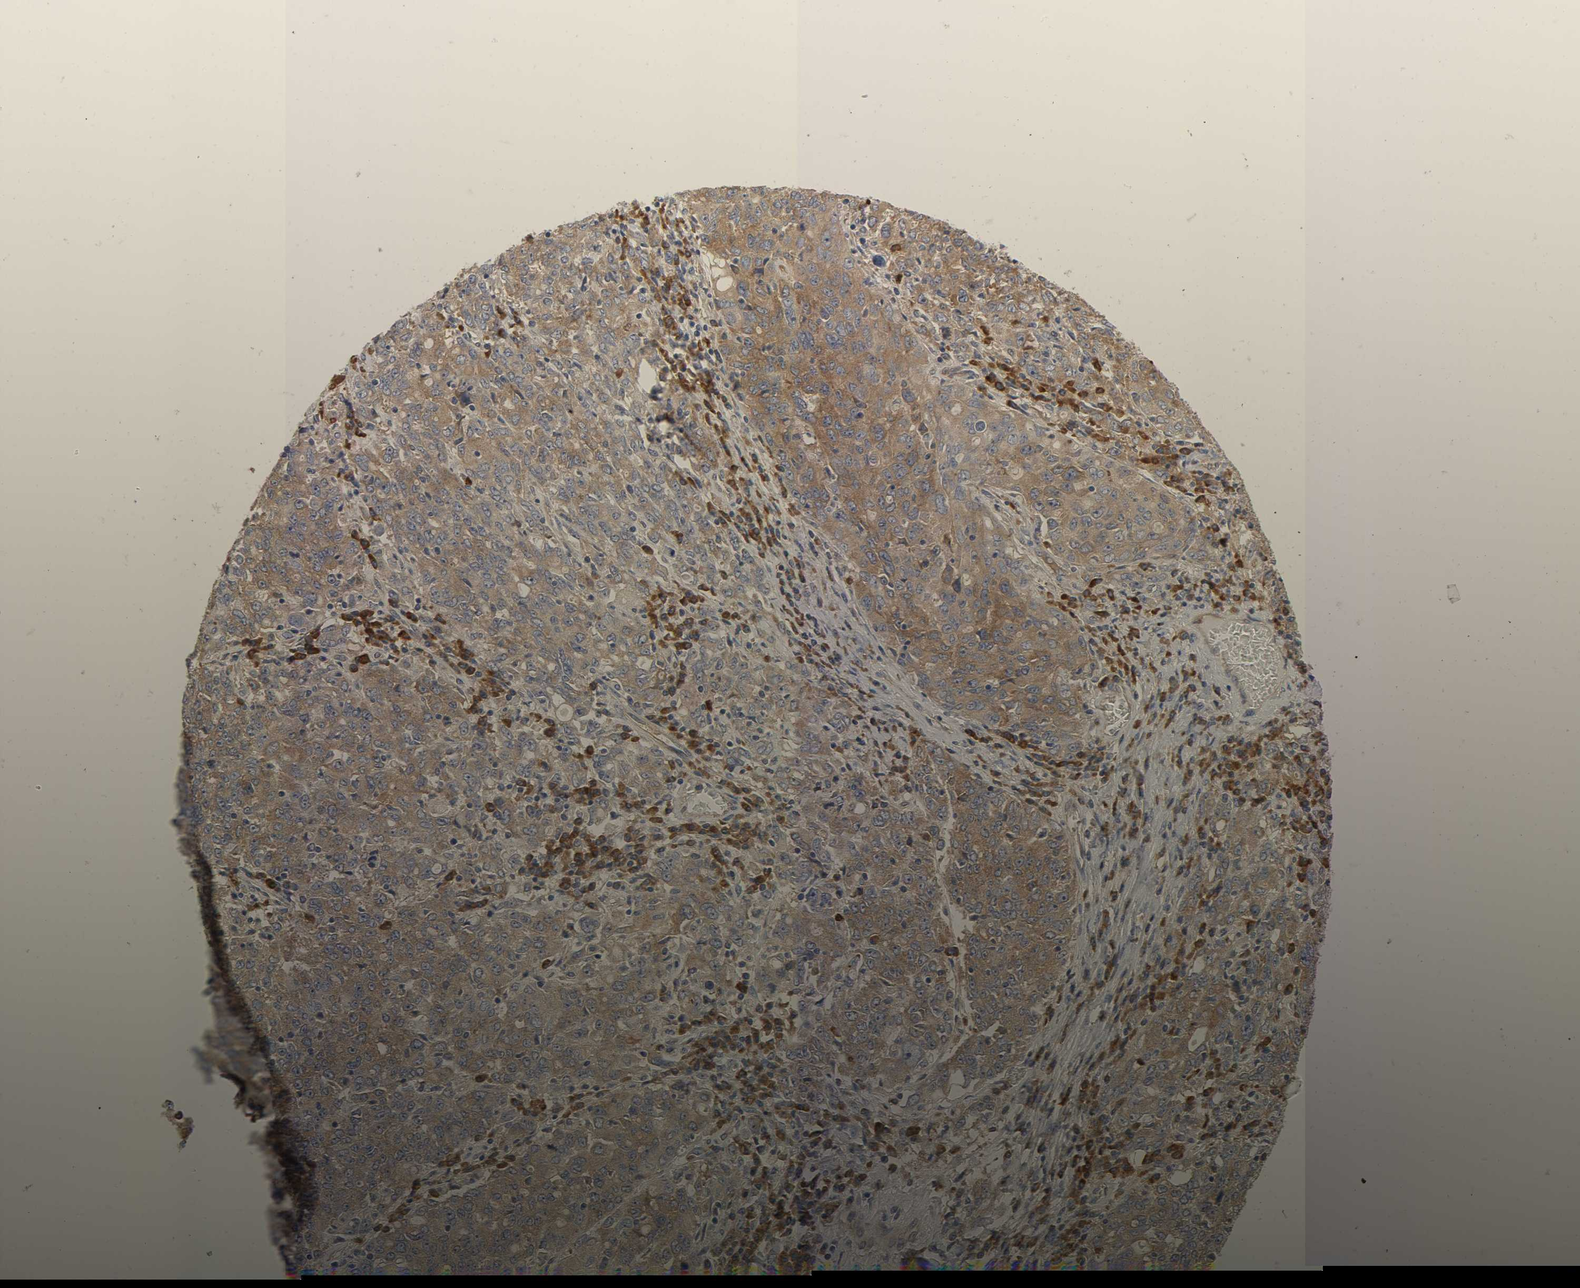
{"staining": {"intensity": "moderate", "quantity": ">75%", "location": "cytoplasmic/membranous"}, "tissue": "ovarian cancer", "cell_type": "Tumor cells", "image_type": "cancer", "snomed": [{"axis": "morphology", "description": "Carcinoma, endometroid"}, {"axis": "topography", "description": "Ovary"}], "caption": "Ovarian endometroid carcinoma tissue exhibits moderate cytoplasmic/membranous expression in about >75% of tumor cells, visualized by immunohistochemistry. Immunohistochemistry stains the protein of interest in brown and the nuclei are stained blue.", "gene": "SCHIP1", "patient": {"sex": "female", "age": 62}}